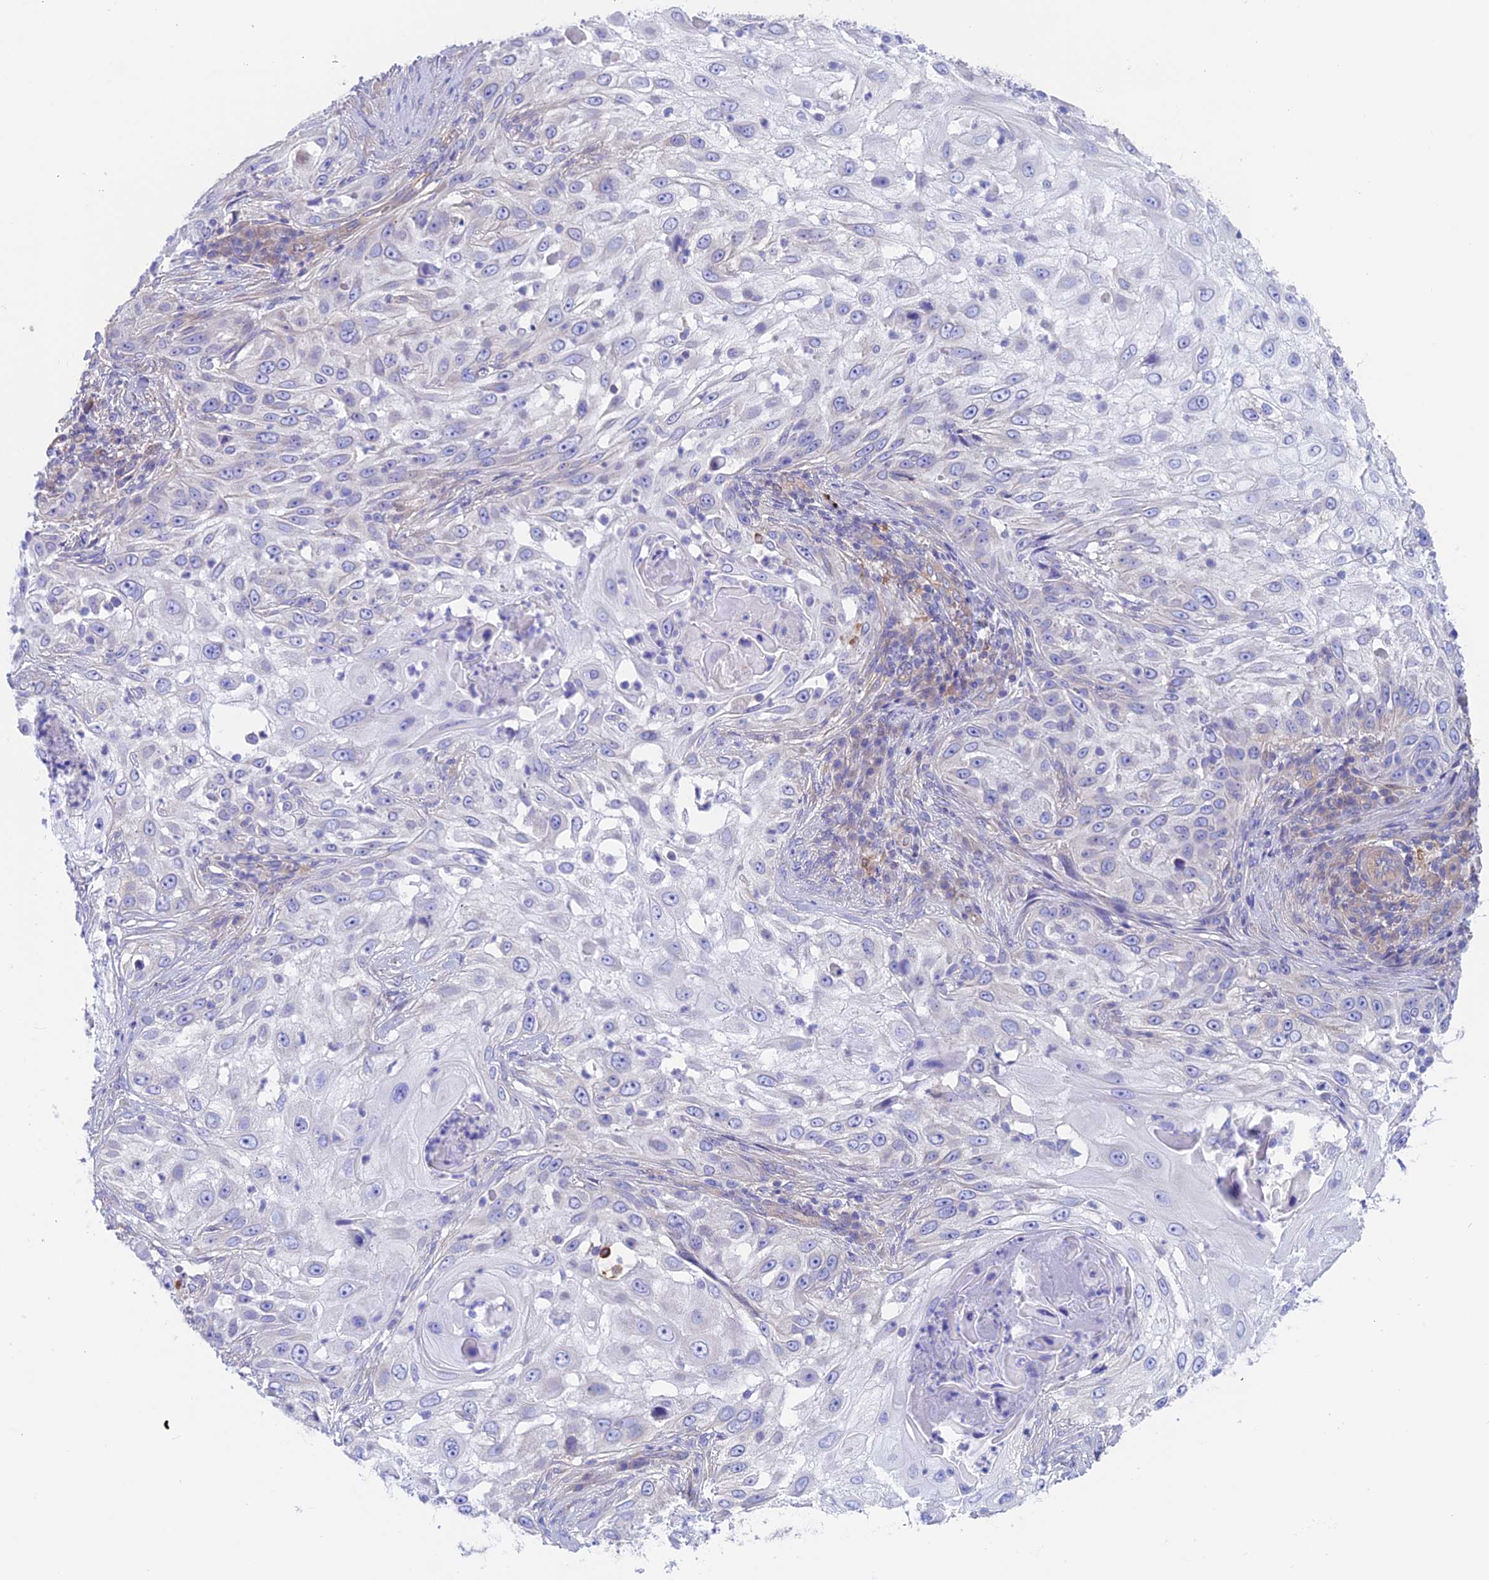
{"staining": {"intensity": "negative", "quantity": "none", "location": "none"}, "tissue": "skin cancer", "cell_type": "Tumor cells", "image_type": "cancer", "snomed": [{"axis": "morphology", "description": "Squamous cell carcinoma, NOS"}, {"axis": "topography", "description": "Skin"}], "caption": "Human skin squamous cell carcinoma stained for a protein using IHC demonstrates no positivity in tumor cells.", "gene": "LZTFL1", "patient": {"sex": "female", "age": 44}}